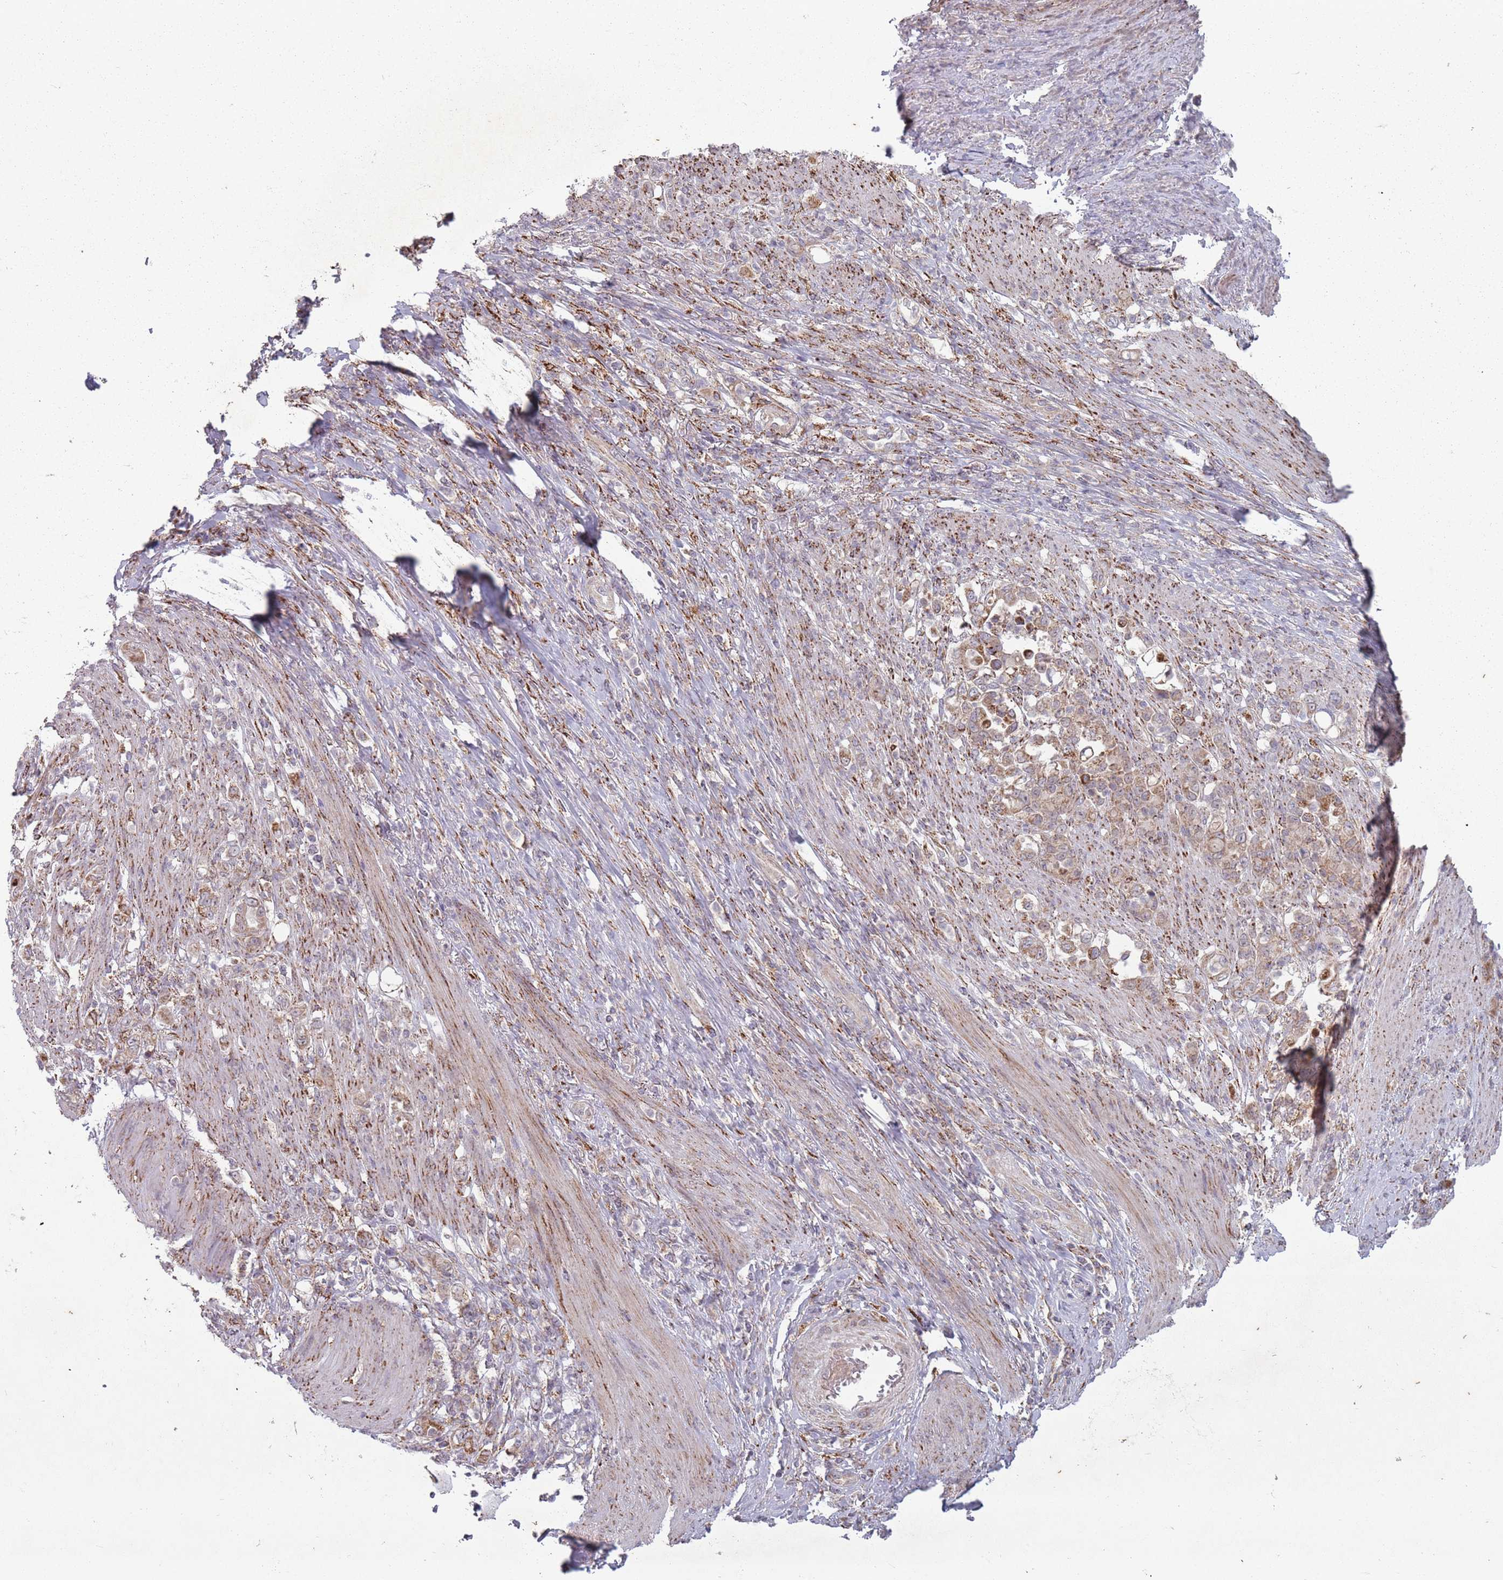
{"staining": {"intensity": "moderate", "quantity": ">75%", "location": "cytoplasmic/membranous"}, "tissue": "stomach cancer", "cell_type": "Tumor cells", "image_type": "cancer", "snomed": [{"axis": "morphology", "description": "Normal tissue, NOS"}, {"axis": "morphology", "description": "Adenocarcinoma, NOS"}, {"axis": "topography", "description": "Stomach"}], "caption": "Immunohistochemistry (IHC) staining of stomach adenocarcinoma, which demonstrates medium levels of moderate cytoplasmic/membranous expression in about >75% of tumor cells indicating moderate cytoplasmic/membranous protein staining. The staining was performed using DAB (3,3'-diaminobenzidine) (brown) for protein detection and nuclei were counterstained in hematoxylin (blue).", "gene": "OR10Q1", "patient": {"sex": "female", "age": 79}}